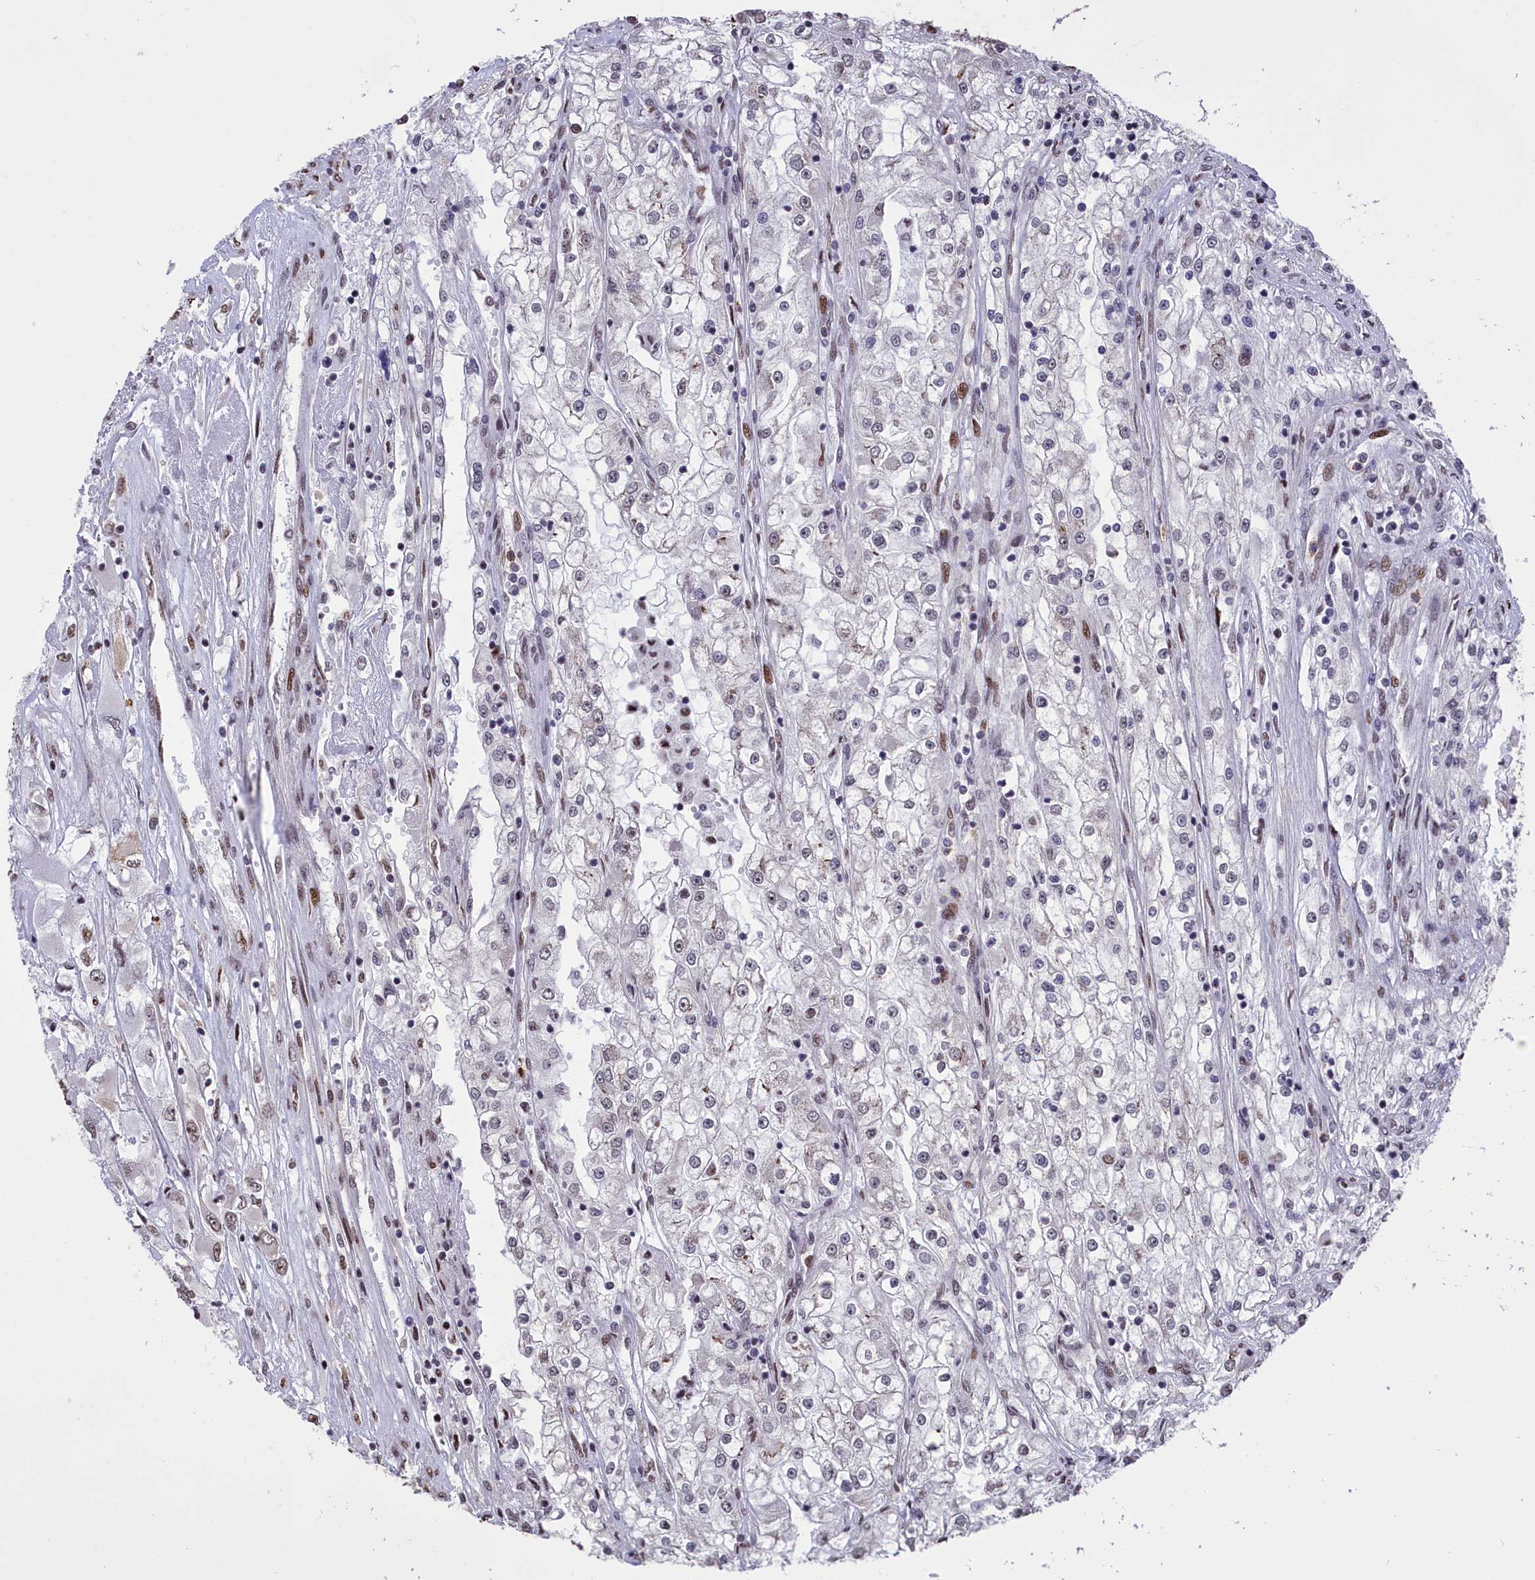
{"staining": {"intensity": "moderate", "quantity": "<25%", "location": "cytoplasmic/membranous,nuclear"}, "tissue": "renal cancer", "cell_type": "Tumor cells", "image_type": "cancer", "snomed": [{"axis": "morphology", "description": "Adenocarcinoma, NOS"}, {"axis": "topography", "description": "Kidney"}], "caption": "There is low levels of moderate cytoplasmic/membranous and nuclear expression in tumor cells of renal adenocarcinoma, as demonstrated by immunohistochemical staining (brown color).", "gene": "RELB", "patient": {"sex": "female", "age": 52}}